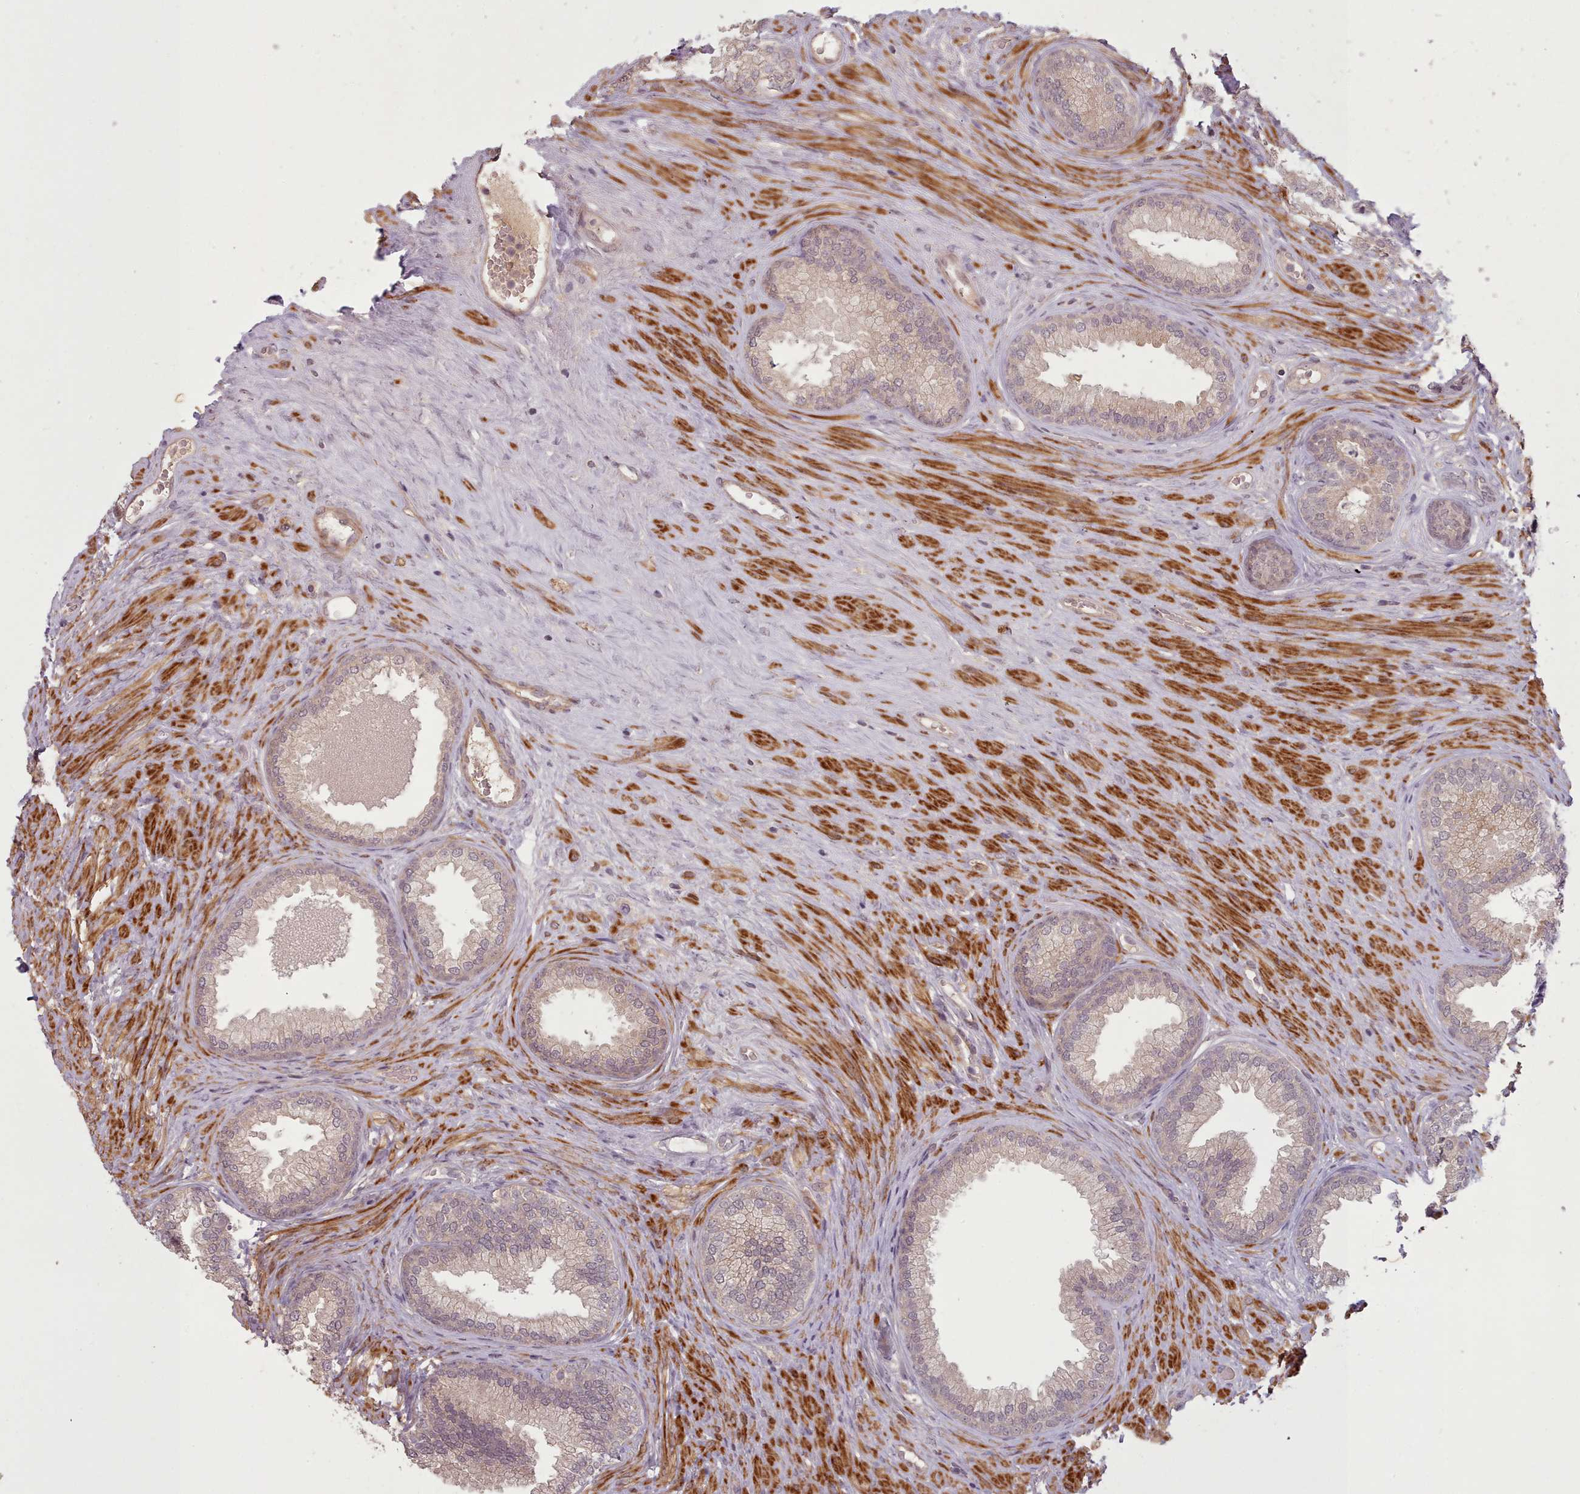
{"staining": {"intensity": "weak", "quantity": "25%-75%", "location": "cytoplasmic/membranous,nuclear"}, "tissue": "prostate", "cell_type": "Glandular cells", "image_type": "normal", "snomed": [{"axis": "morphology", "description": "Normal tissue, NOS"}, {"axis": "topography", "description": "Prostate"}], "caption": "Weak cytoplasmic/membranous,nuclear expression for a protein is present in approximately 25%-75% of glandular cells of unremarkable prostate using immunohistochemistry (IHC).", "gene": "CDC6", "patient": {"sex": "male", "age": 76}}